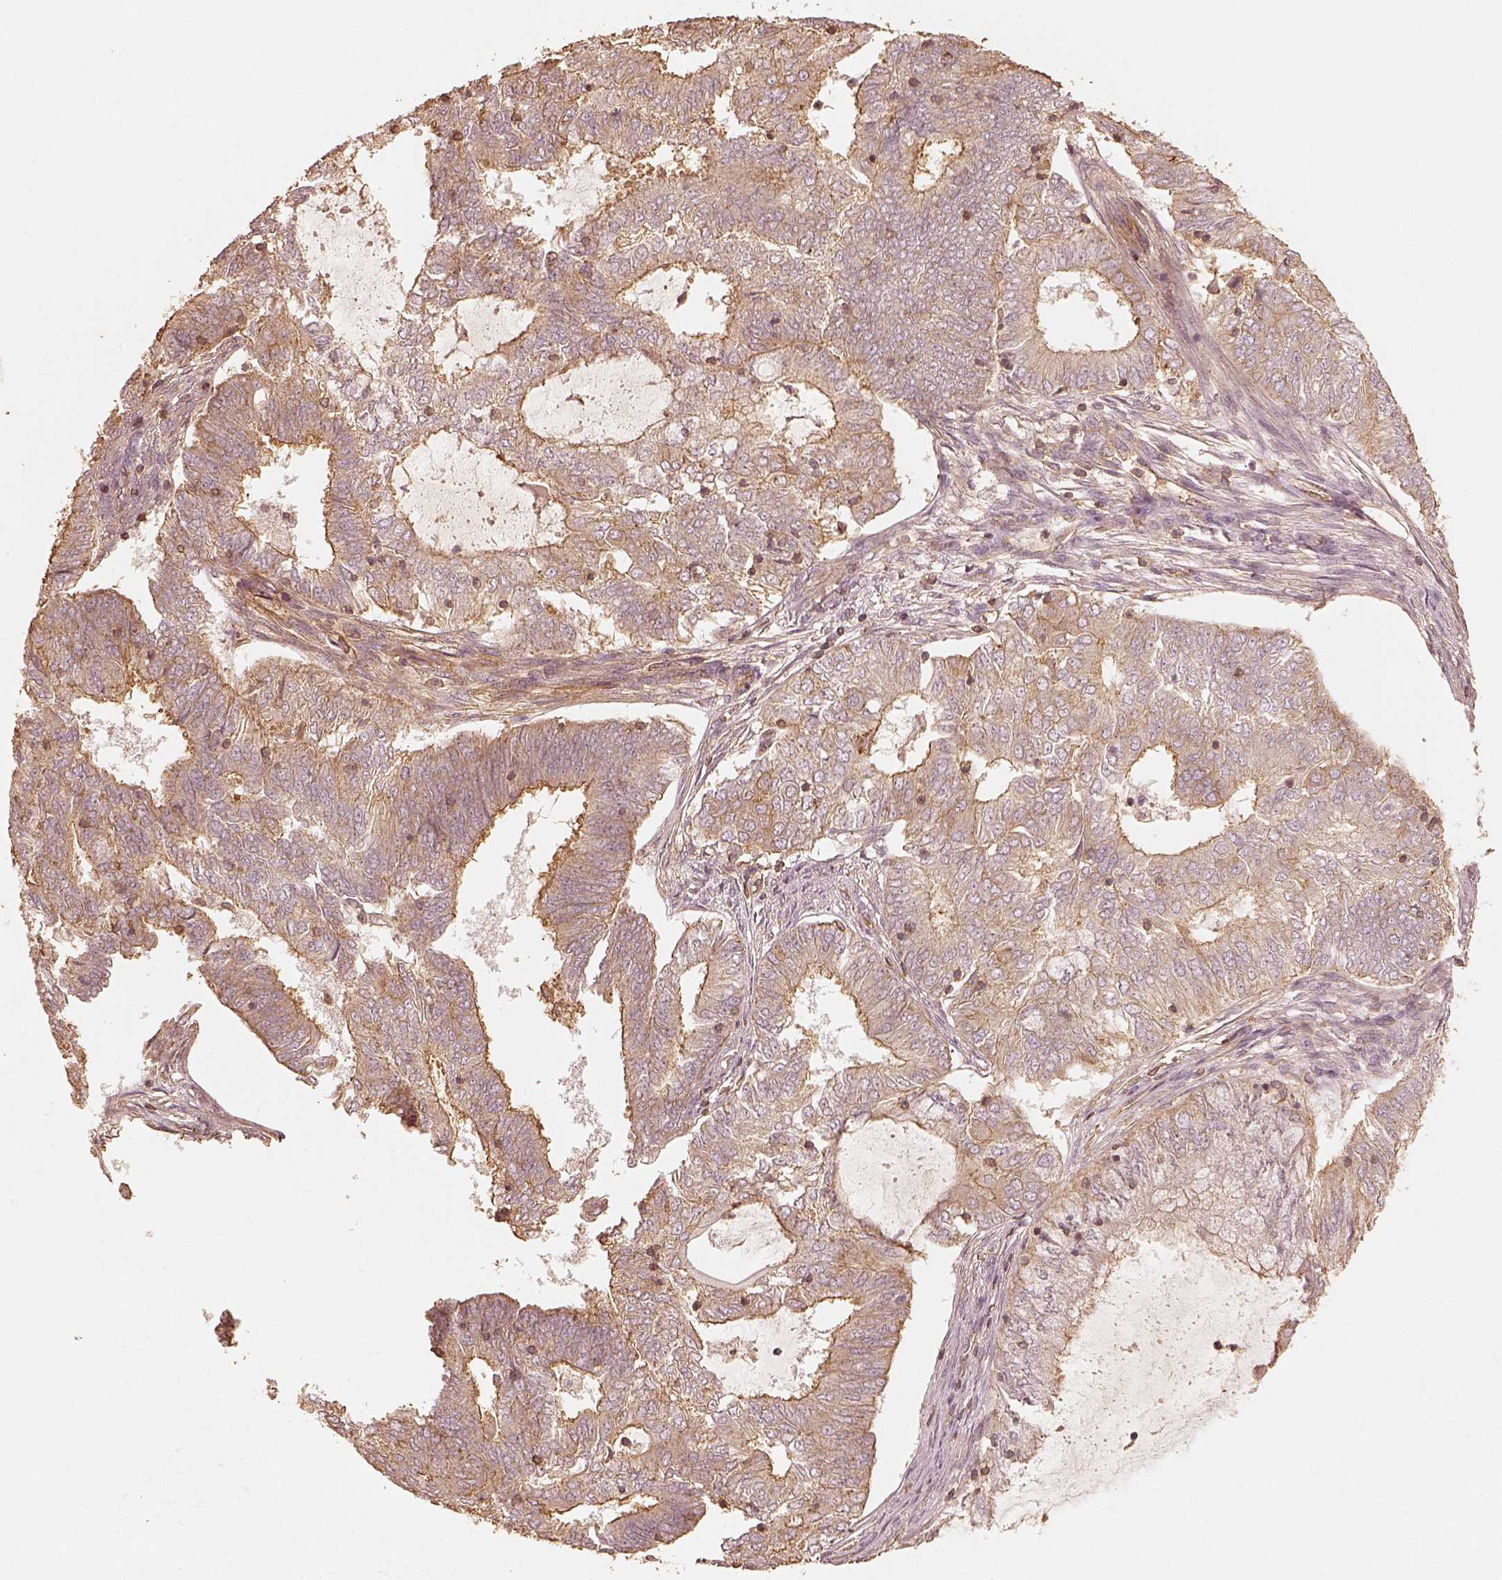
{"staining": {"intensity": "moderate", "quantity": "25%-75%", "location": "cytoplasmic/membranous"}, "tissue": "endometrial cancer", "cell_type": "Tumor cells", "image_type": "cancer", "snomed": [{"axis": "morphology", "description": "Adenocarcinoma, NOS"}, {"axis": "topography", "description": "Endometrium"}], "caption": "This histopathology image reveals immunohistochemistry (IHC) staining of endometrial adenocarcinoma, with medium moderate cytoplasmic/membranous staining in about 25%-75% of tumor cells.", "gene": "WDR7", "patient": {"sex": "female", "age": 62}}